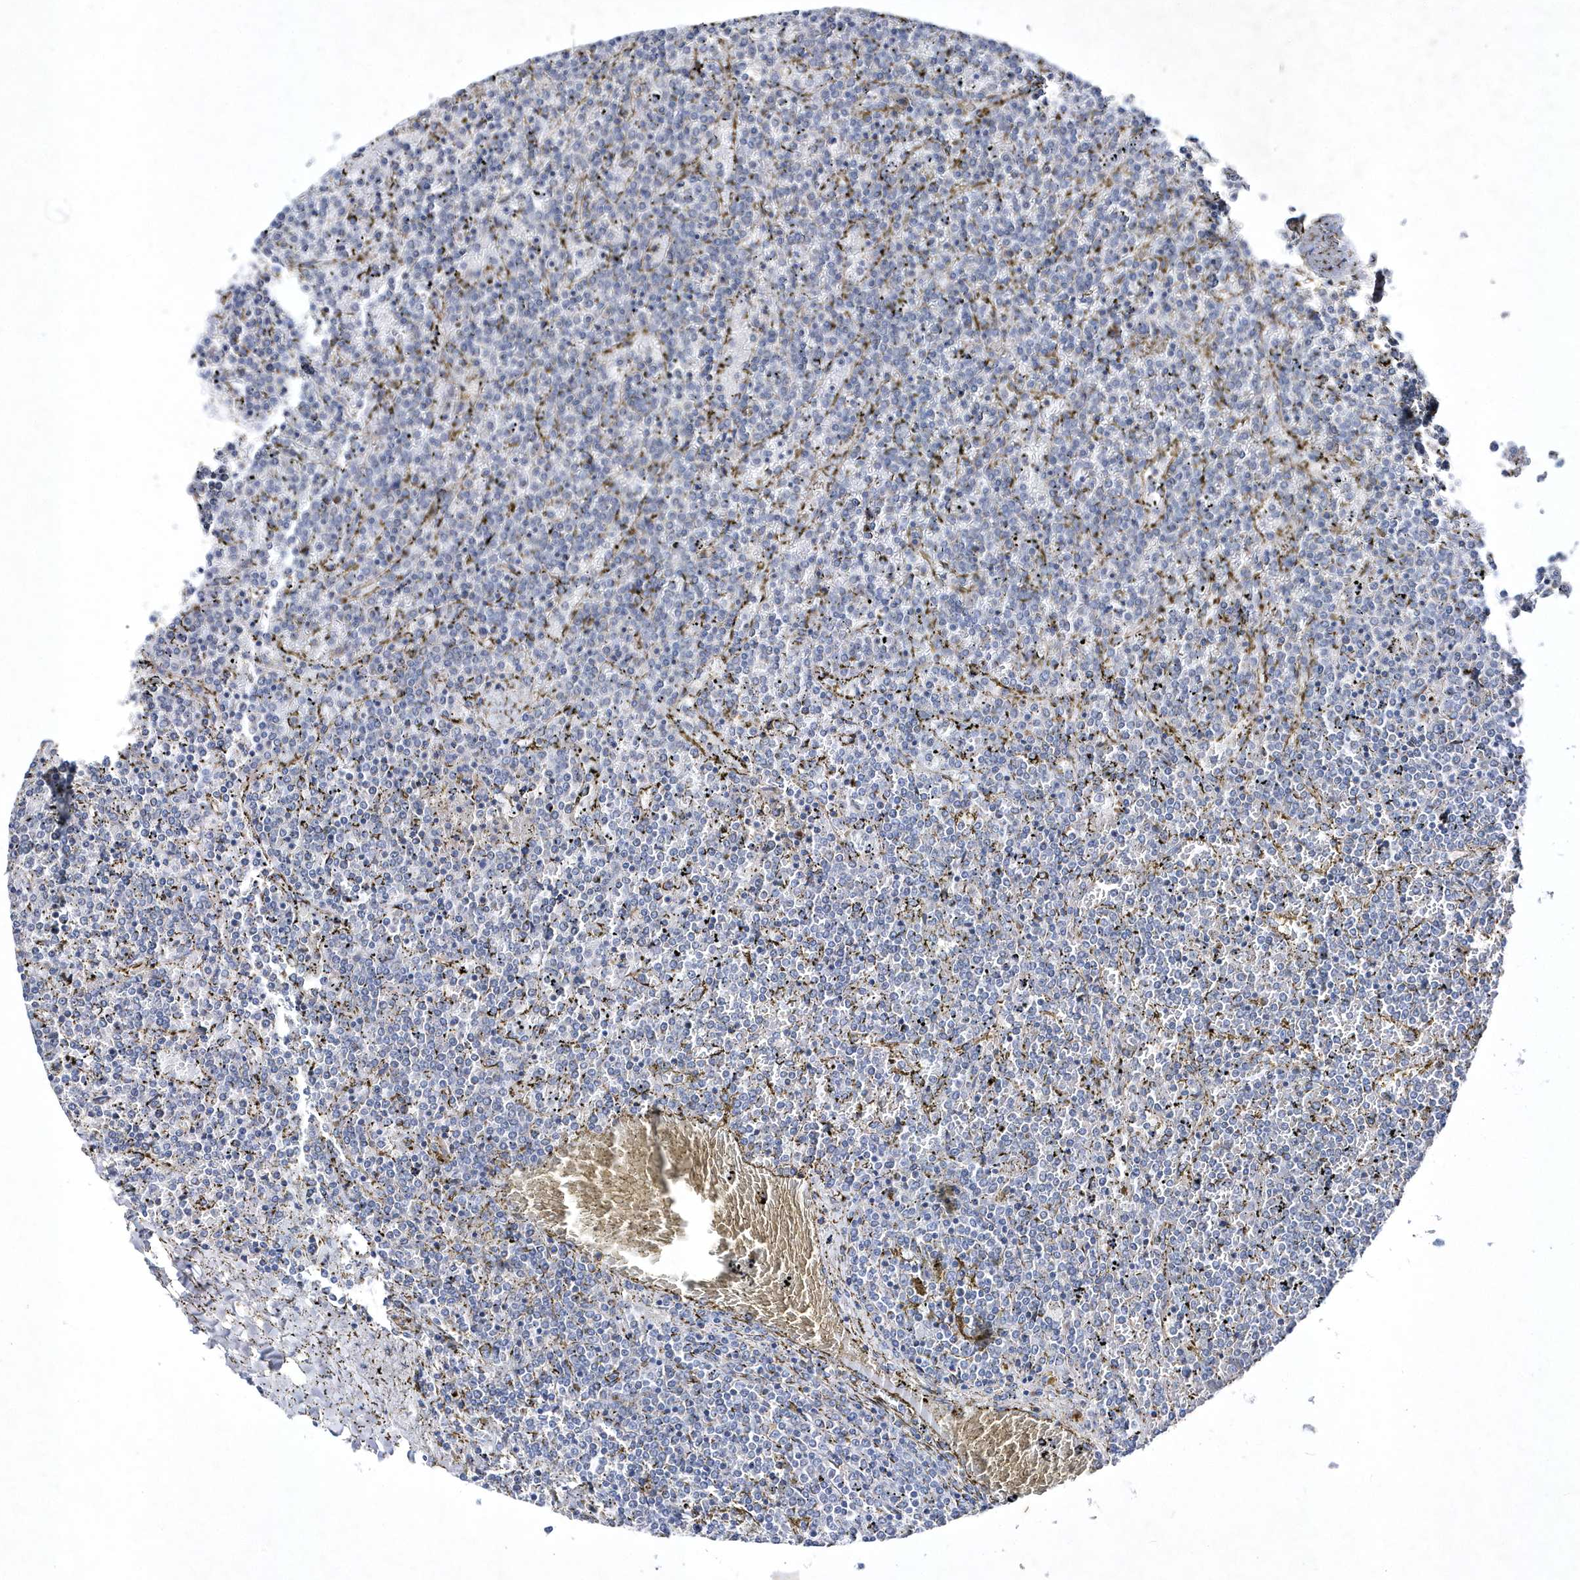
{"staining": {"intensity": "negative", "quantity": "none", "location": "none"}, "tissue": "lymphoma", "cell_type": "Tumor cells", "image_type": "cancer", "snomed": [{"axis": "morphology", "description": "Malignant lymphoma, non-Hodgkin's type, Low grade"}, {"axis": "topography", "description": "Spleen"}], "caption": "IHC micrograph of human malignant lymphoma, non-Hodgkin's type (low-grade) stained for a protein (brown), which displays no expression in tumor cells.", "gene": "METTL8", "patient": {"sex": "female", "age": 19}}